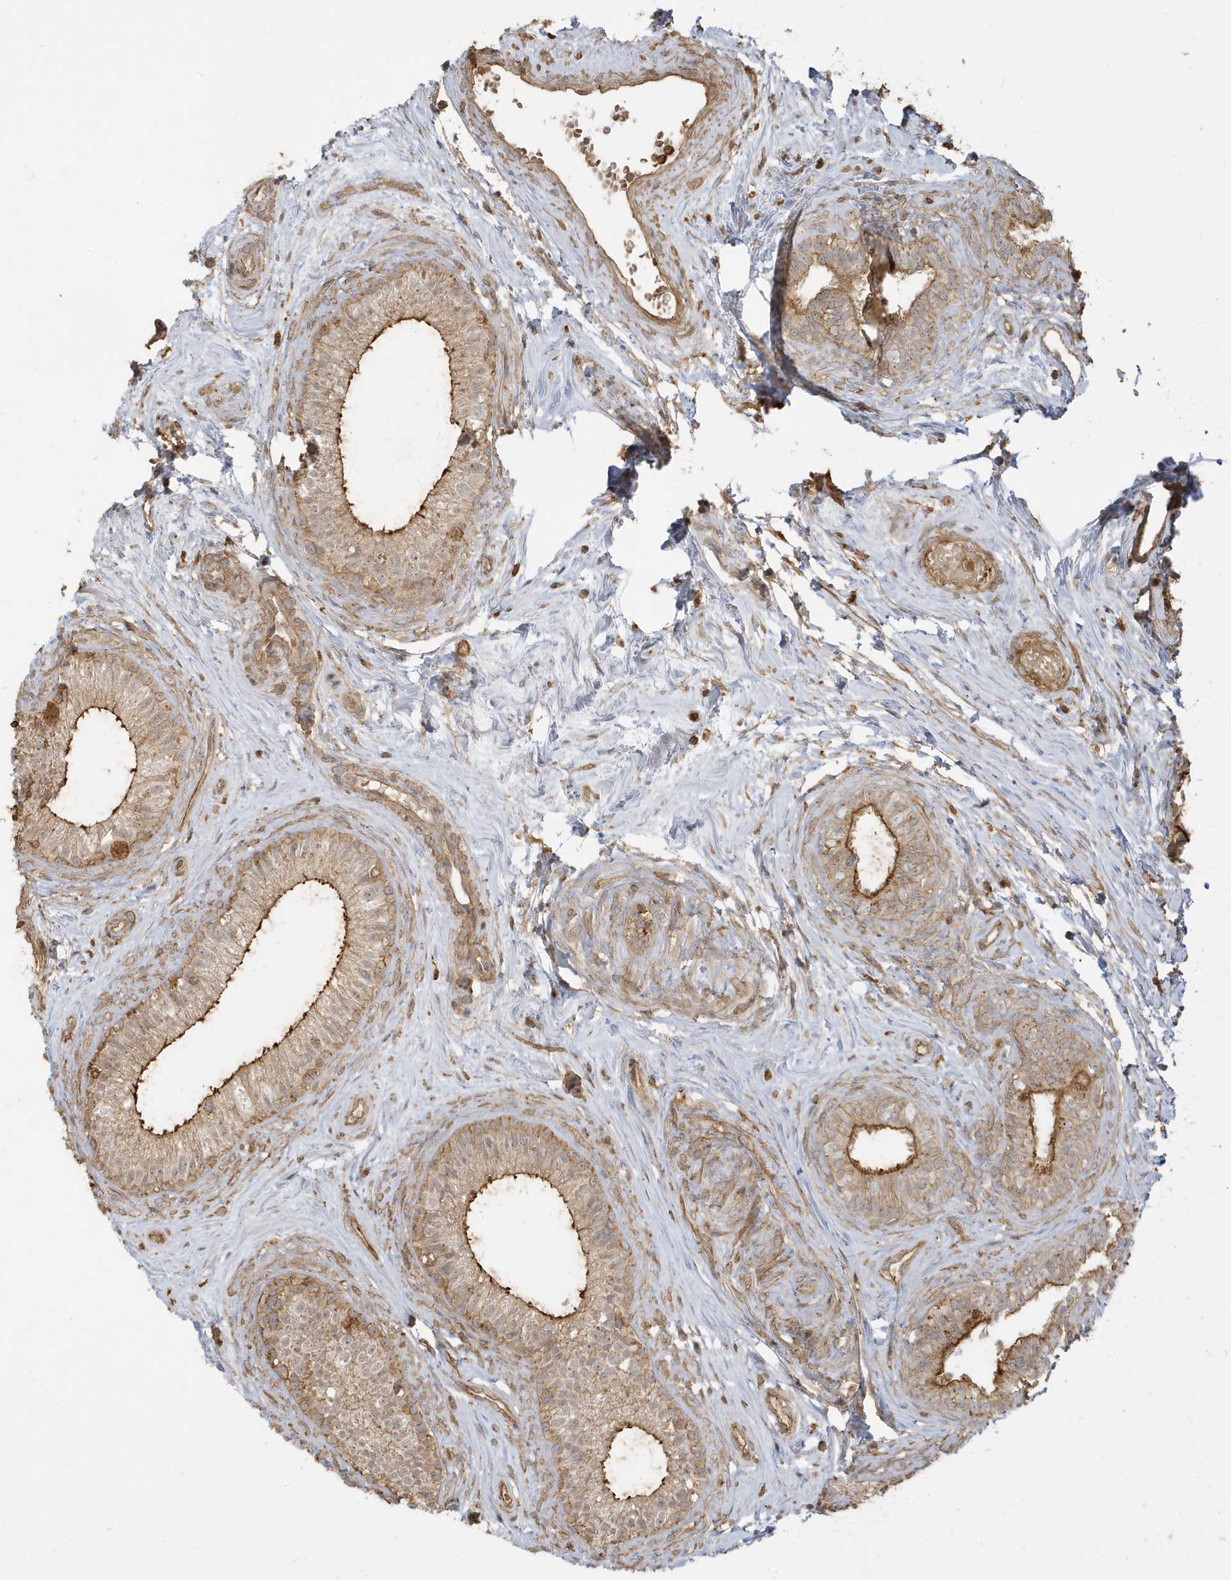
{"staining": {"intensity": "moderate", "quantity": ">75%", "location": "cytoplasmic/membranous"}, "tissue": "epididymis", "cell_type": "Glandular cells", "image_type": "normal", "snomed": [{"axis": "morphology", "description": "Normal tissue, NOS"}, {"axis": "topography", "description": "Epididymis"}], "caption": "Immunohistochemistry photomicrograph of normal epididymis stained for a protein (brown), which displays medium levels of moderate cytoplasmic/membranous expression in approximately >75% of glandular cells.", "gene": "ZBTB8A", "patient": {"sex": "male", "age": 71}}